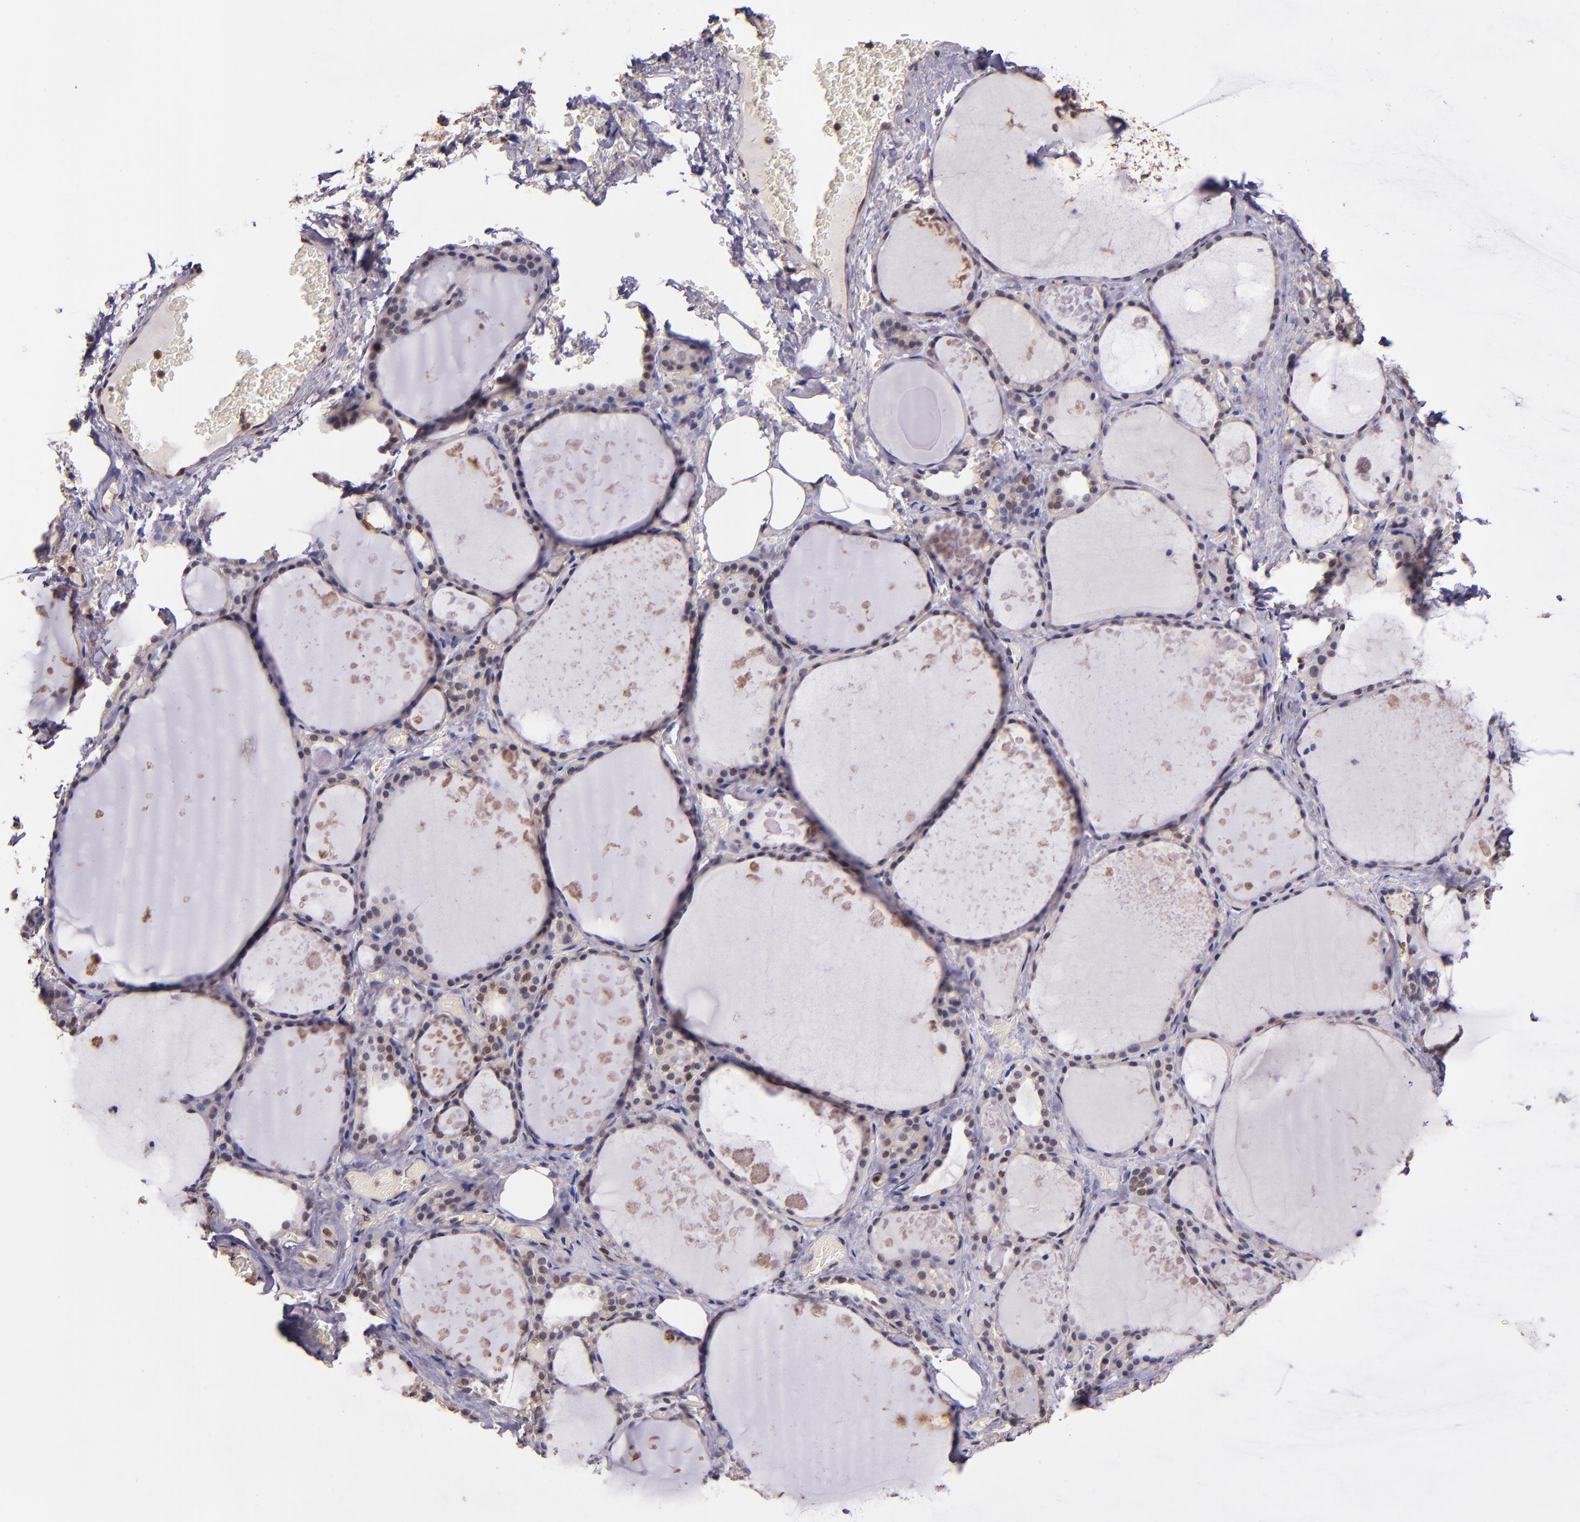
{"staining": {"intensity": "moderate", "quantity": ">75%", "location": "cytoplasmic/membranous,nuclear"}, "tissue": "thyroid gland", "cell_type": "Glandular cells", "image_type": "normal", "snomed": [{"axis": "morphology", "description": "Normal tissue, NOS"}, {"axis": "topography", "description": "Thyroid gland"}], "caption": "This is an image of IHC staining of normal thyroid gland, which shows moderate positivity in the cytoplasmic/membranous,nuclear of glandular cells.", "gene": "STAT6", "patient": {"sex": "male", "age": 61}}